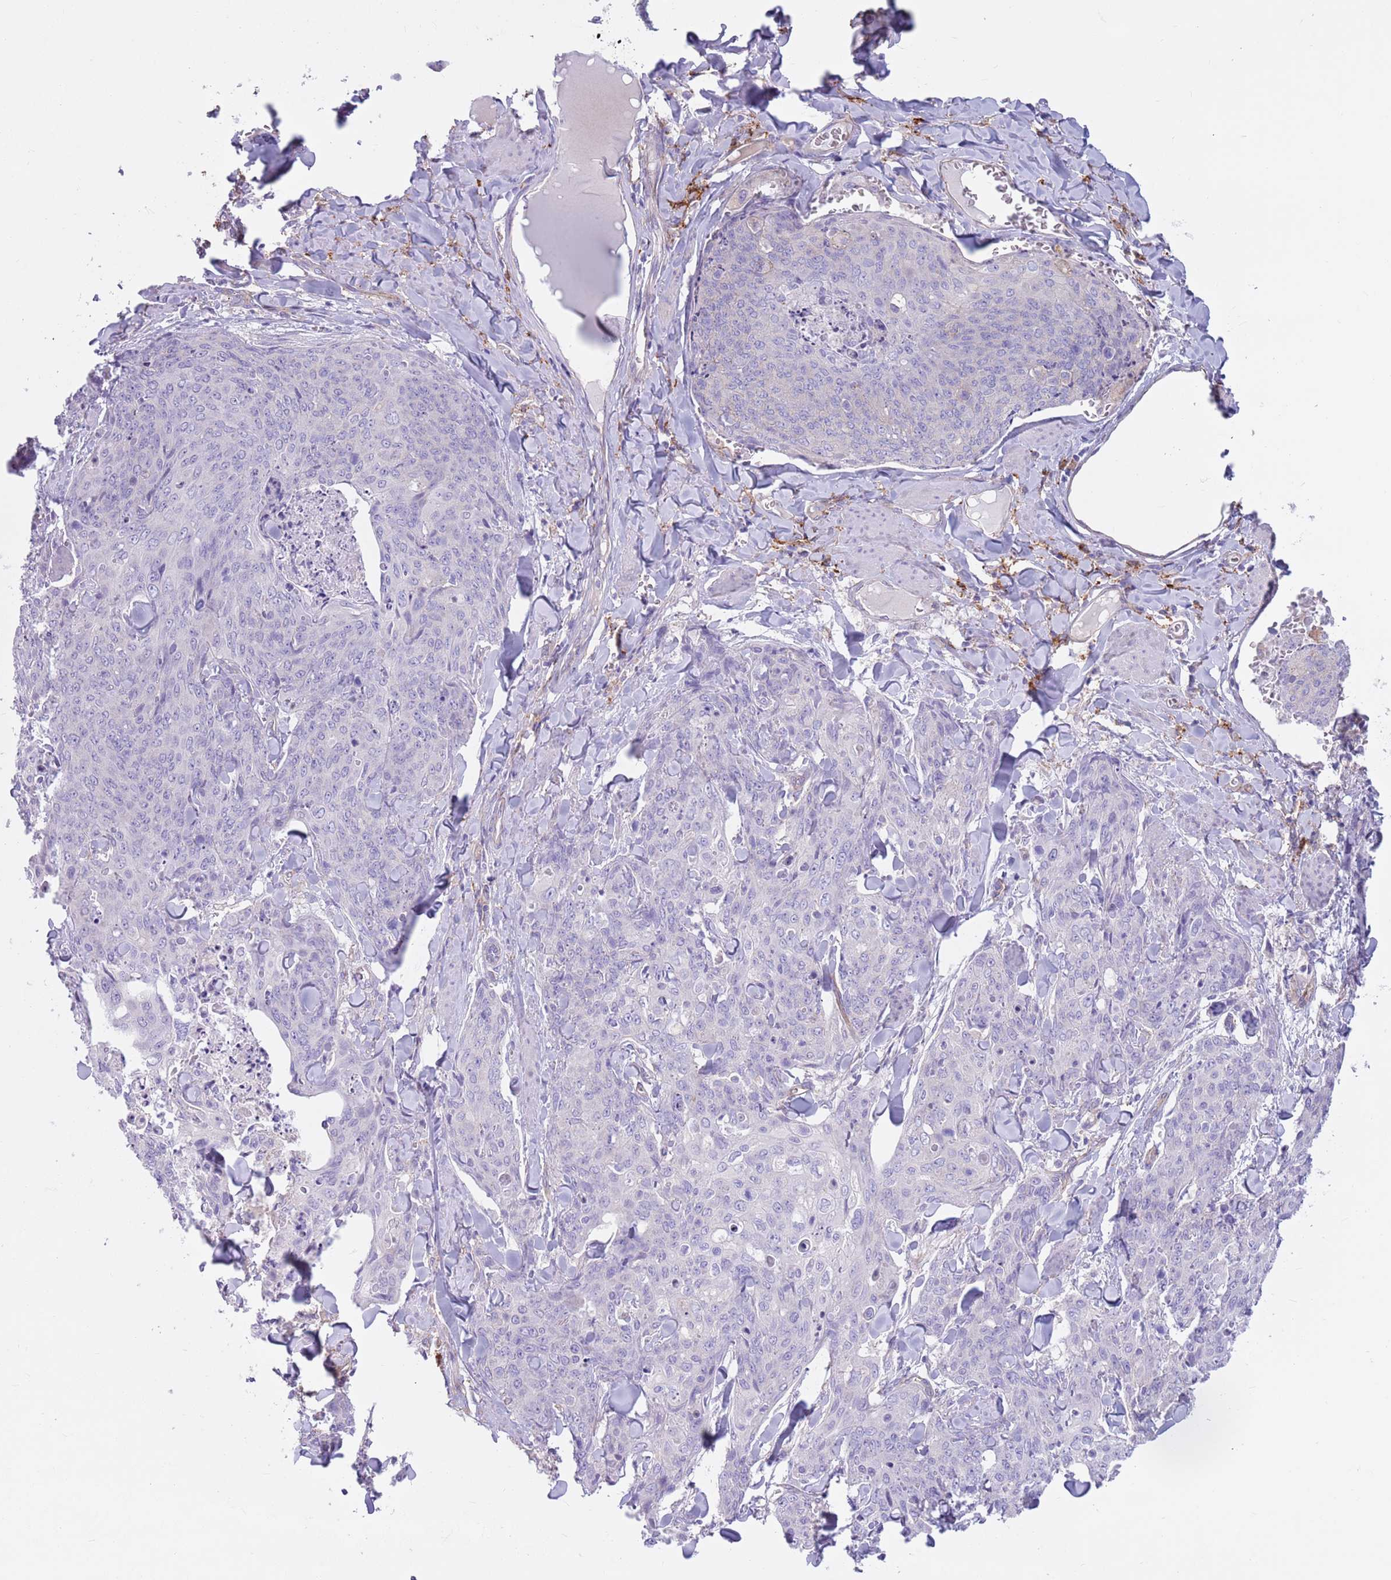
{"staining": {"intensity": "negative", "quantity": "none", "location": "none"}, "tissue": "skin cancer", "cell_type": "Tumor cells", "image_type": "cancer", "snomed": [{"axis": "morphology", "description": "Squamous cell carcinoma, NOS"}, {"axis": "topography", "description": "Skin"}, {"axis": "topography", "description": "Vulva"}], "caption": "Human skin cancer stained for a protein using immunohistochemistry (IHC) exhibits no staining in tumor cells.", "gene": "SNX6", "patient": {"sex": "female", "age": 85}}